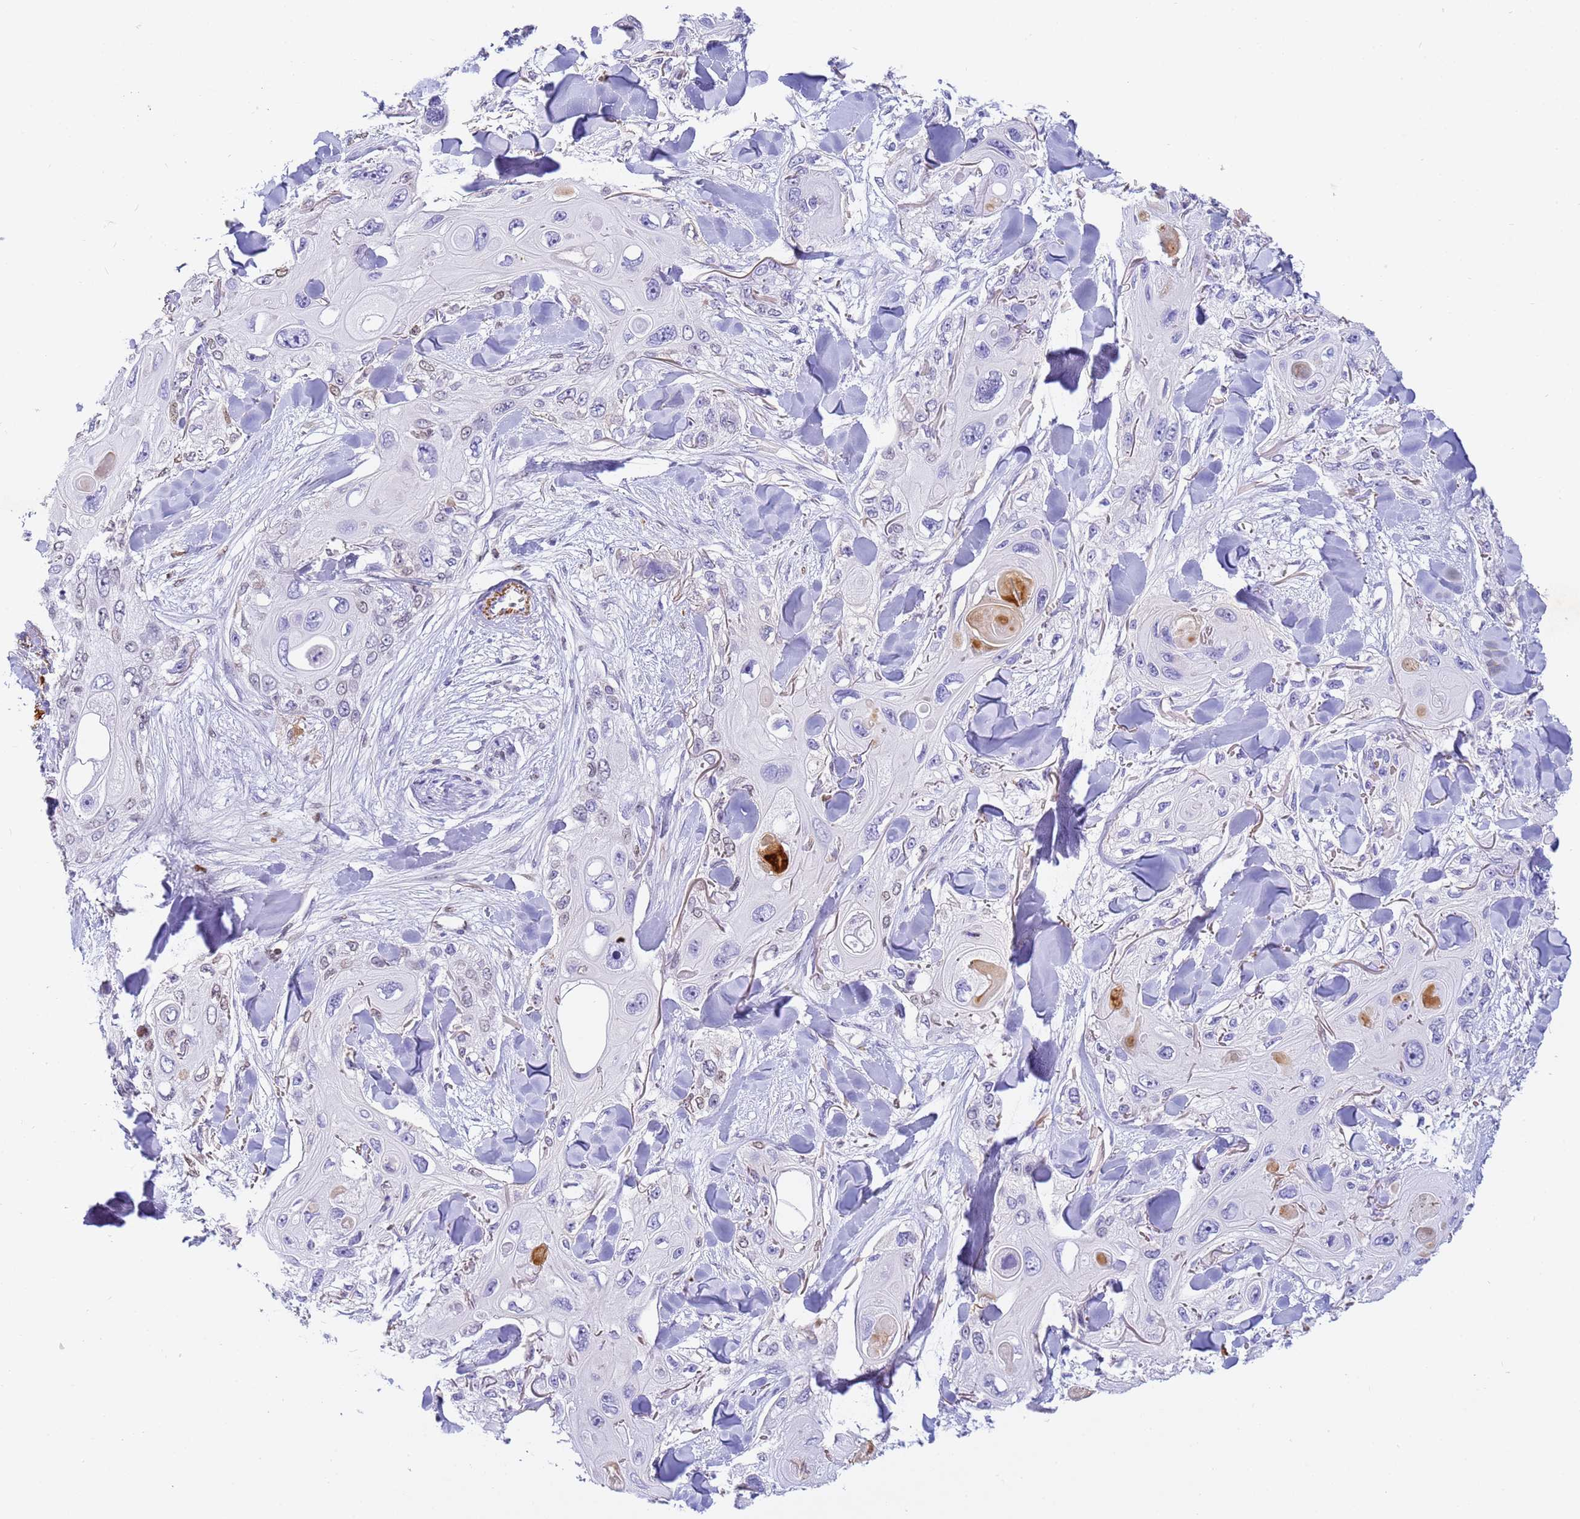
{"staining": {"intensity": "negative", "quantity": "none", "location": "none"}, "tissue": "skin cancer", "cell_type": "Tumor cells", "image_type": "cancer", "snomed": [{"axis": "morphology", "description": "Normal tissue, NOS"}, {"axis": "morphology", "description": "Squamous cell carcinoma, NOS"}, {"axis": "topography", "description": "Skin"}], "caption": "Tumor cells are negative for brown protein staining in skin cancer (squamous cell carcinoma).", "gene": "CFHR2", "patient": {"sex": "male", "age": 72}}